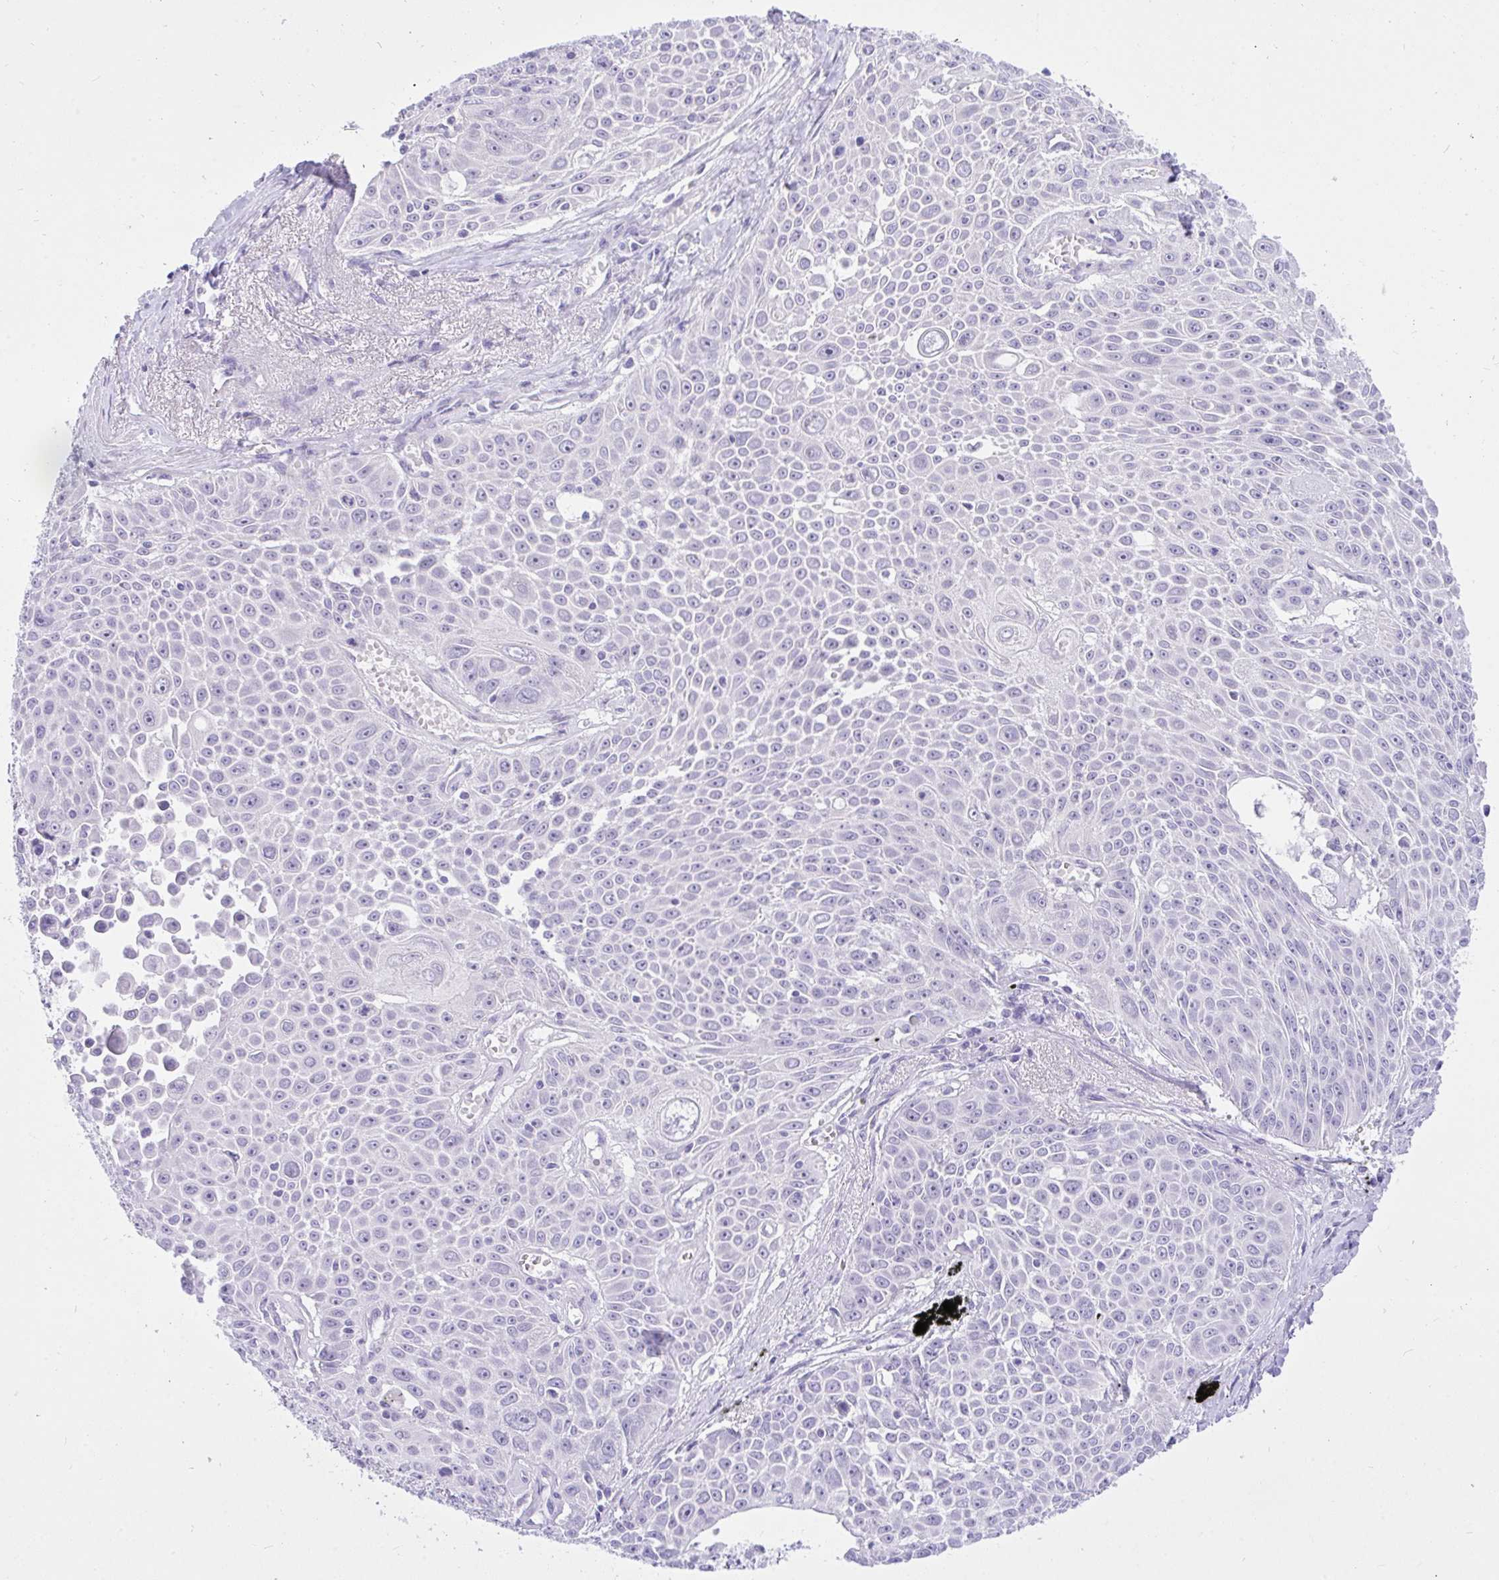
{"staining": {"intensity": "negative", "quantity": "none", "location": "none"}, "tissue": "lung cancer", "cell_type": "Tumor cells", "image_type": "cancer", "snomed": [{"axis": "morphology", "description": "Squamous cell carcinoma, NOS"}, {"axis": "morphology", "description": "Squamous cell carcinoma, metastatic, NOS"}, {"axis": "topography", "description": "Lymph node"}, {"axis": "topography", "description": "Lung"}], "caption": "High magnification brightfield microscopy of lung squamous cell carcinoma stained with DAB (3,3'-diaminobenzidine) (brown) and counterstained with hematoxylin (blue): tumor cells show no significant positivity.", "gene": "TLN2", "patient": {"sex": "female", "age": 62}}